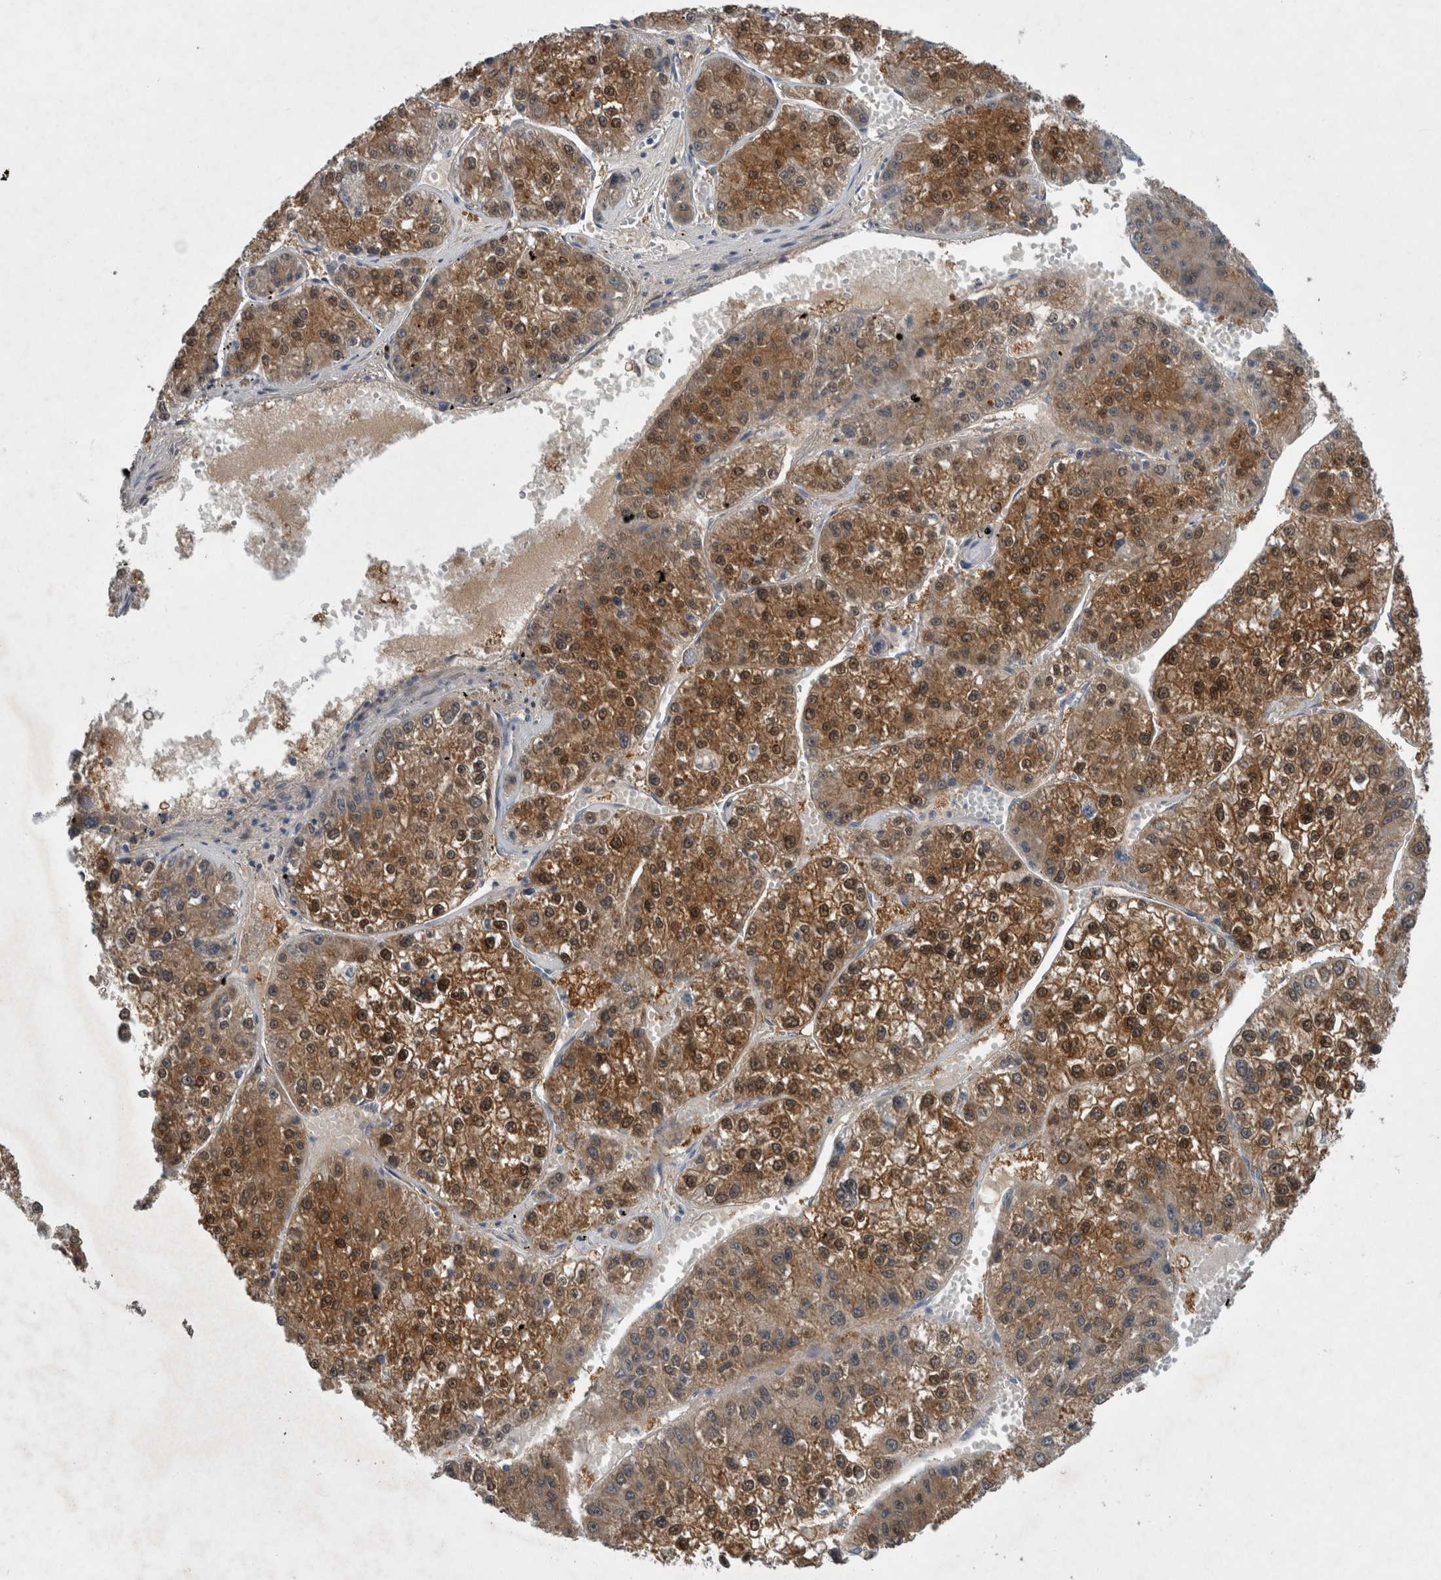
{"staining": {"intensity": "moderate", "quantity": ">75%", "location": "cytoplasmic/membranous,nuclear"}, "tissue": "liver cancer", "cell_type": "Tumor cells", "image_type": "cancer", "snomed": [{"axis": "morphology", "description": "Carcinoma, Hepatocellular, NOS"}, {"axis": "topography", "description": "Liver"}], "caption": "The photomicrograph displays immunohistochemical staining of liver cancer (hepatocellular carcinoma). There is moderate cytoplasmic/membranous and nuclear expression is seen in approximately >75% of tumor cells.", "gene": "FAM83H", "patient": {"sex": "female", "age": 73}}